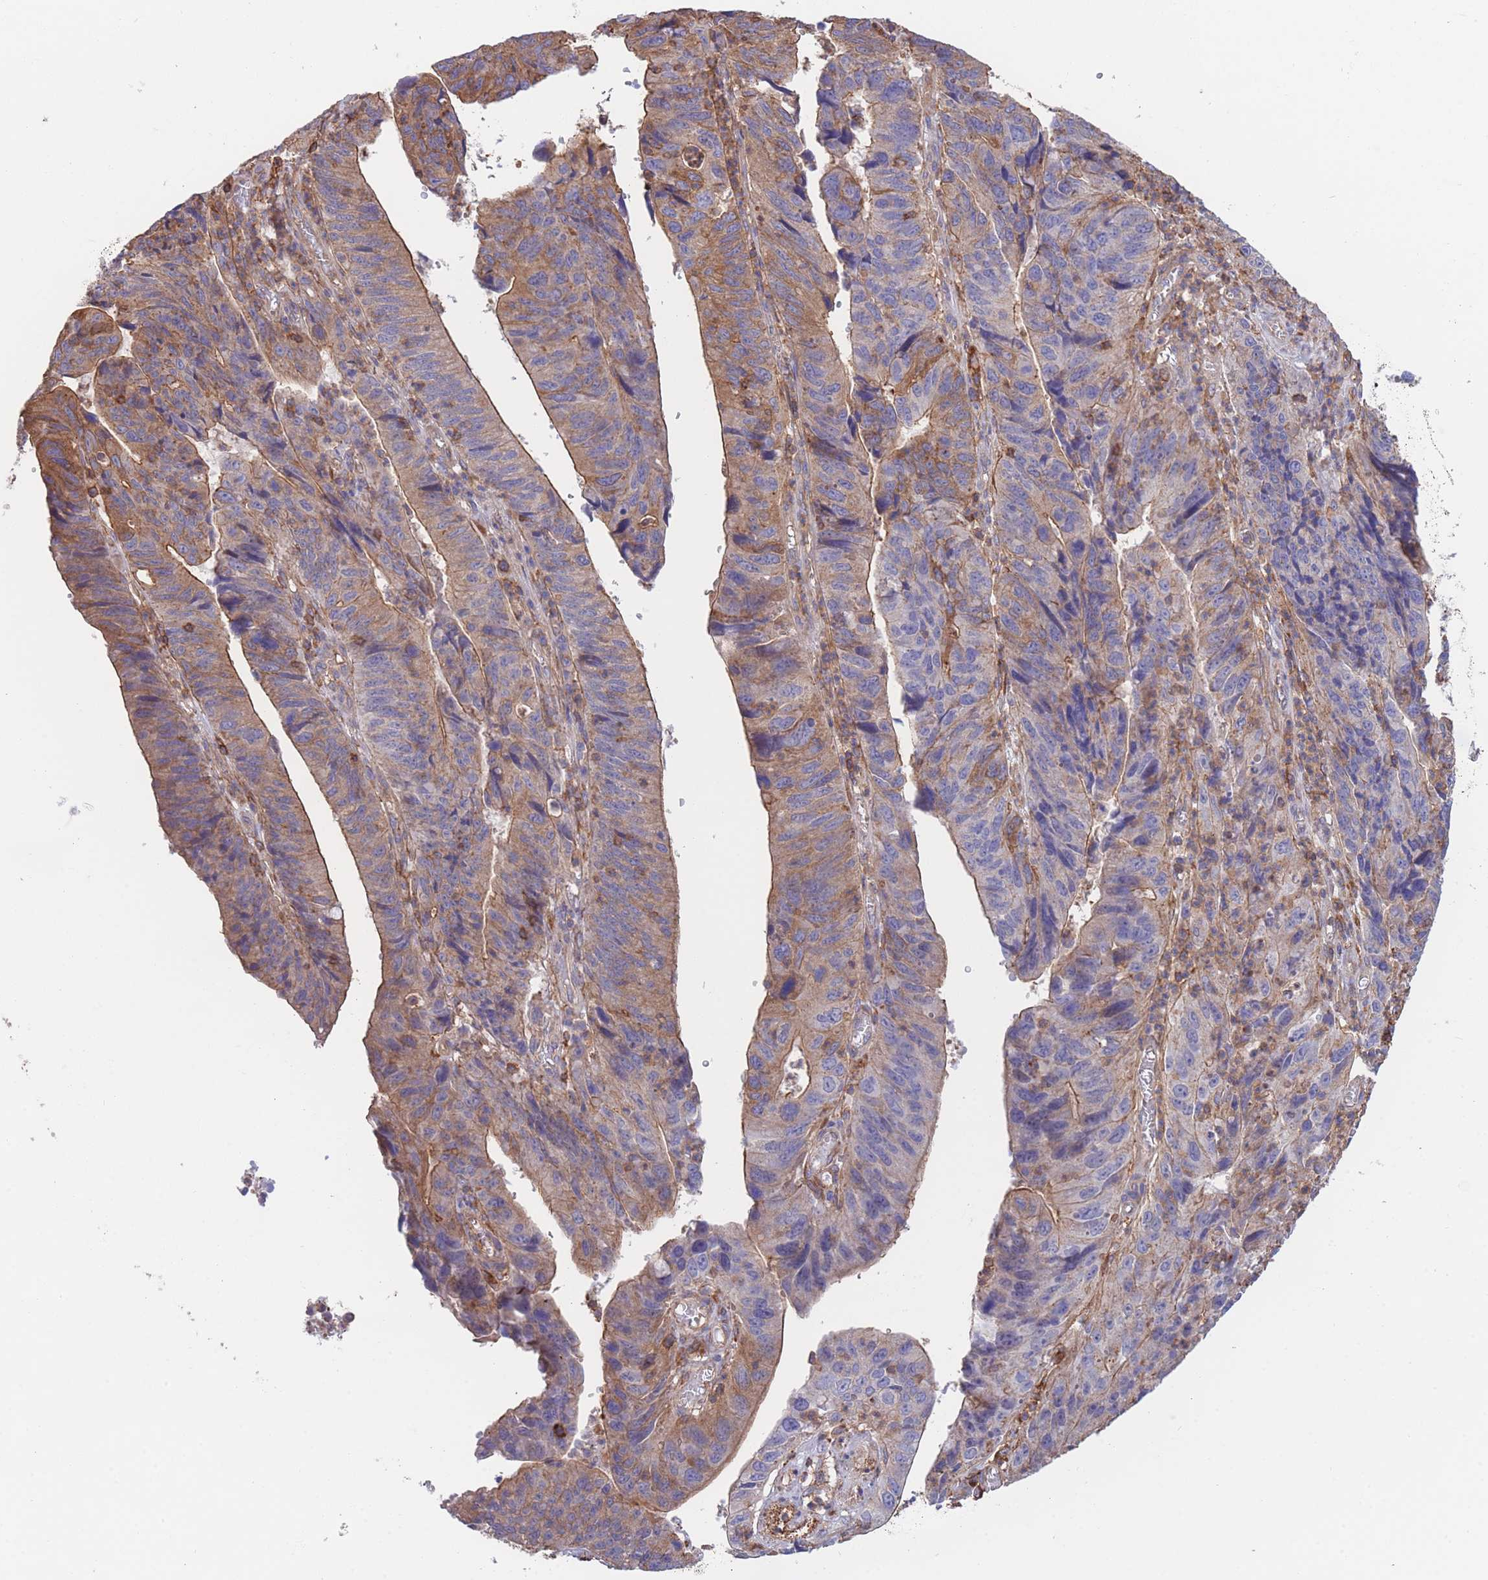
{"staining": {"intensity": "moderate", "quantity": ">75%", "location": "cytoplasmic/membranous"}, "tissue": "stomach cancer", "cell_type": "Tumor cells", "image_type": "cancer", "snomed": [{"axis": "morphology", "description": "Adenocarcinoma, NOS"}, {"axis": "topography", "description": "Stomach"}], "caption": "Immunohistochemical staining of stomach cancer shows moderate cytoplasmic/membranous protein staining in about >75% of tumor cells.", "gene": "LRRN4CL", "patient": {"sex": "male", "age": 59}}